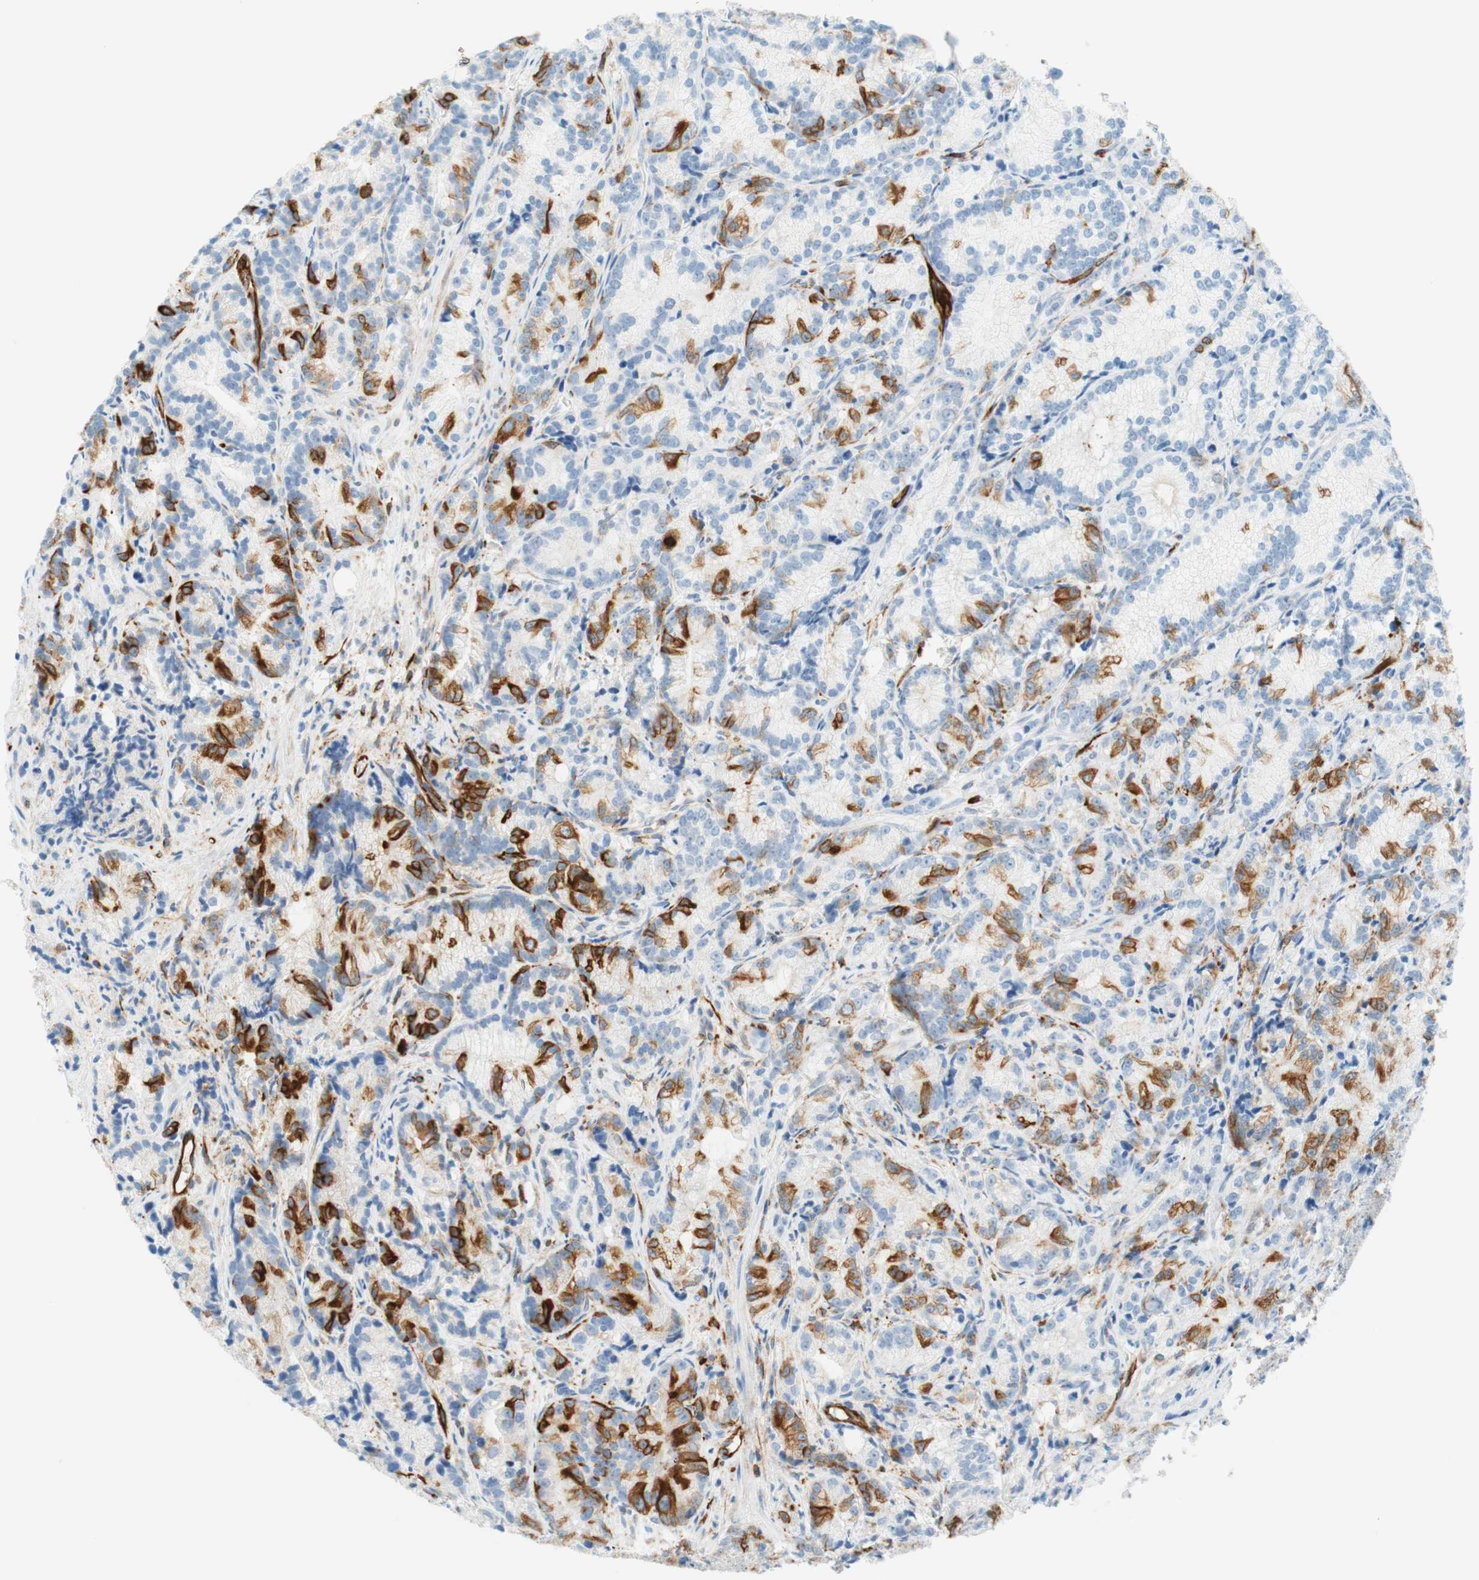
{"staining": {"intensity": "strong", "quantity": "25%-75%", "location": "cytoplasmic/membranous"}, "tissue": "prostate cancer", "cell_type": "Tumor cells", "image_type": "cancer", "snomed": [{"axis": "morphology", "description": "Adenocarcinoma, Low grade"}, {"axis": "topography", "description": "Prostate"}], "caption": "IHC (DAB) staining of adenocarcinoma (low-grade) (prostate) exhibits strong cytoplasmic/membranous protein expression in approximately 25%-75% of tumor cells.", "gene": "STMN1", "patient": {"sex": "male", "age": 89}}